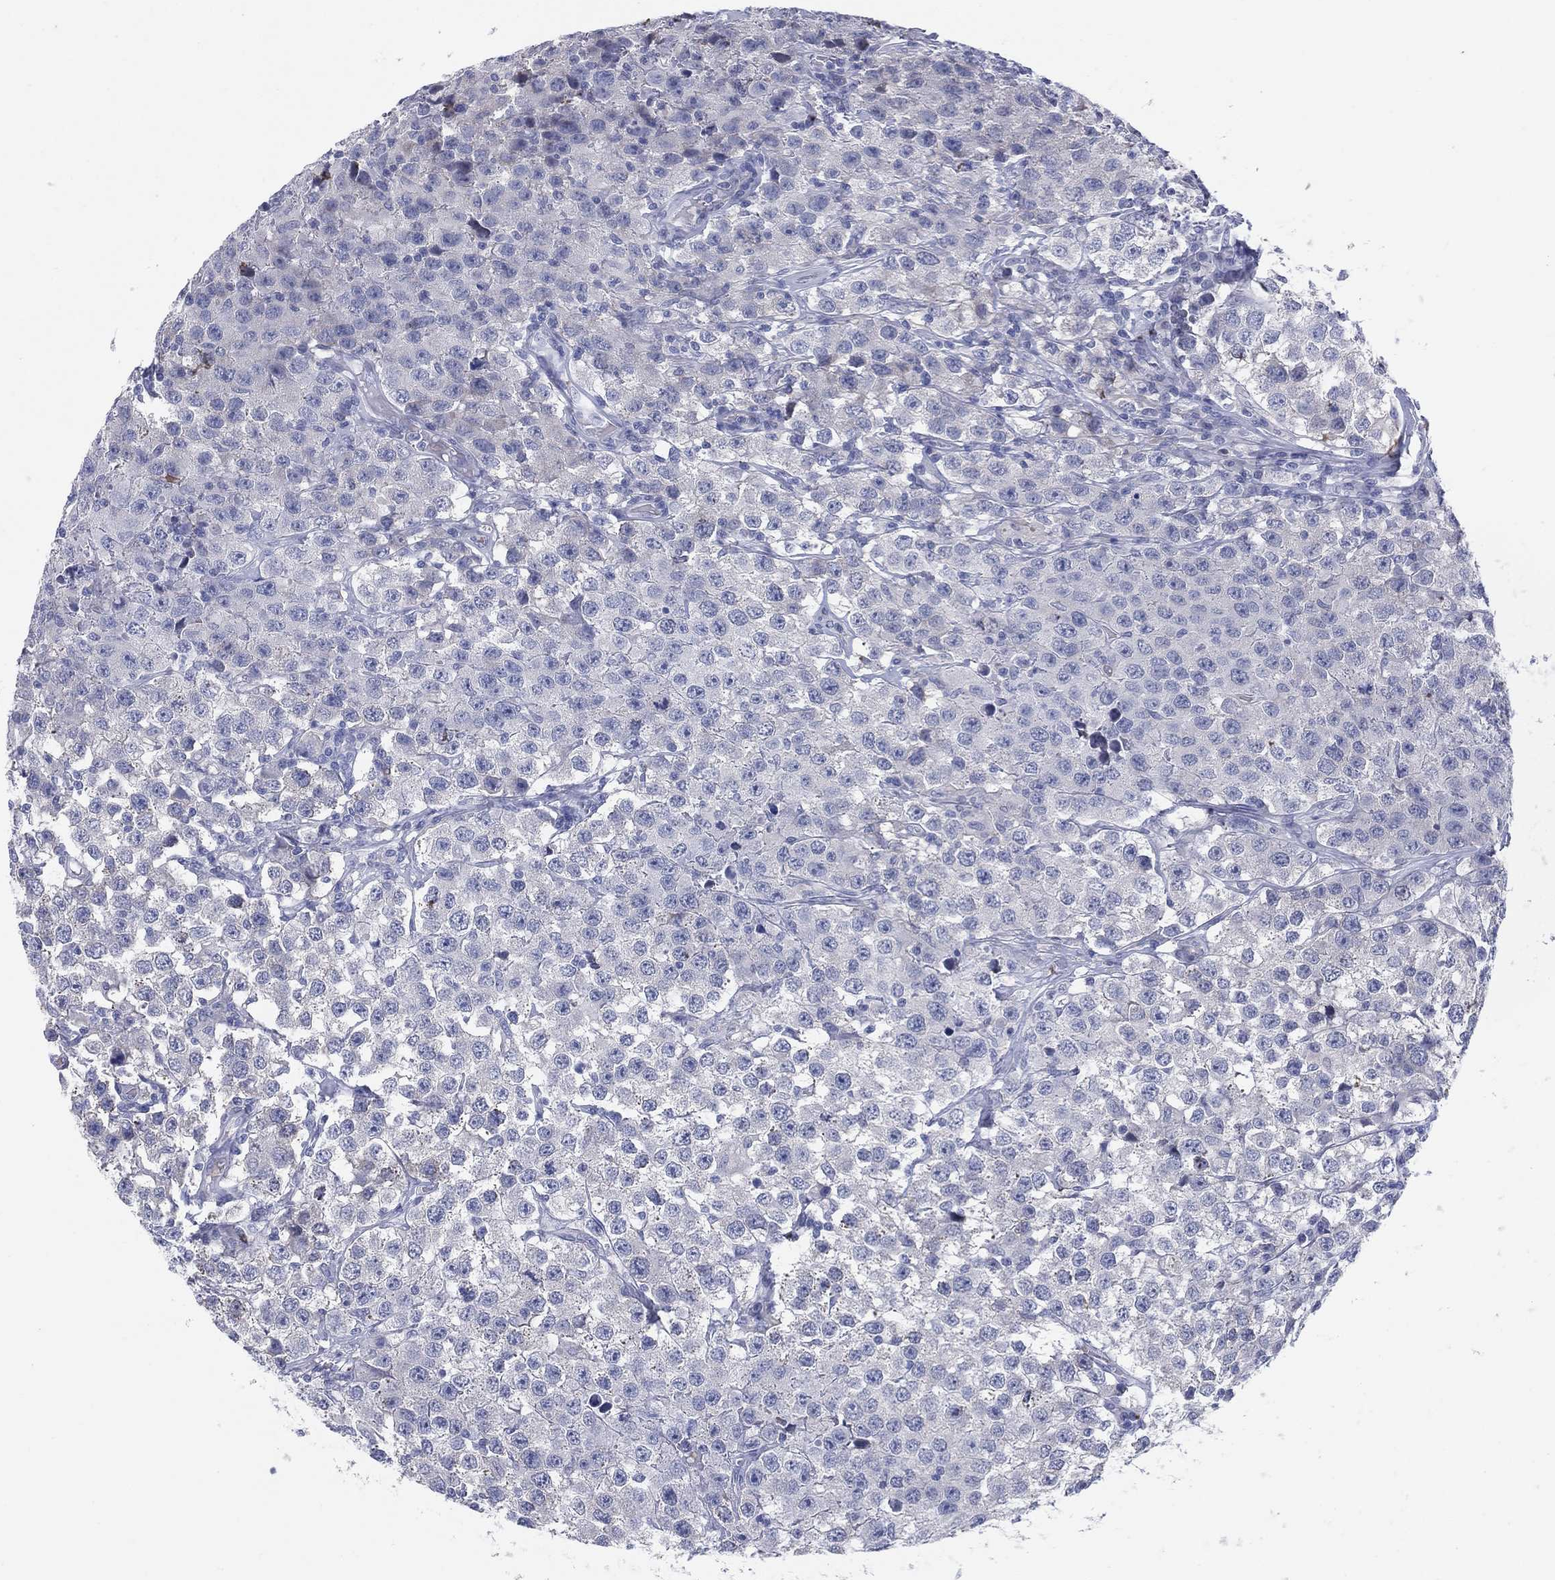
{"staining": {"intensity": "negative", "quantity": "none", "location": "none"}, "tissue": "testis cancer", "cell_type": "Tumor cells", "image_type": "cancer", "snomed": [{"axis": "morphology", "description": "Seminoma, NOS"}, {"axis": "topography", "description": "Testis"}], "caption": "This micrograph is of testis cancer (seminoma) stained with immunohistochemistry (IHC) to label a protein in brown with the nuclei are counter-stained blue. There is no expression in tumor cells.", "gene": "HEATR4", "patient": {"sex": "male", "age": 52}}